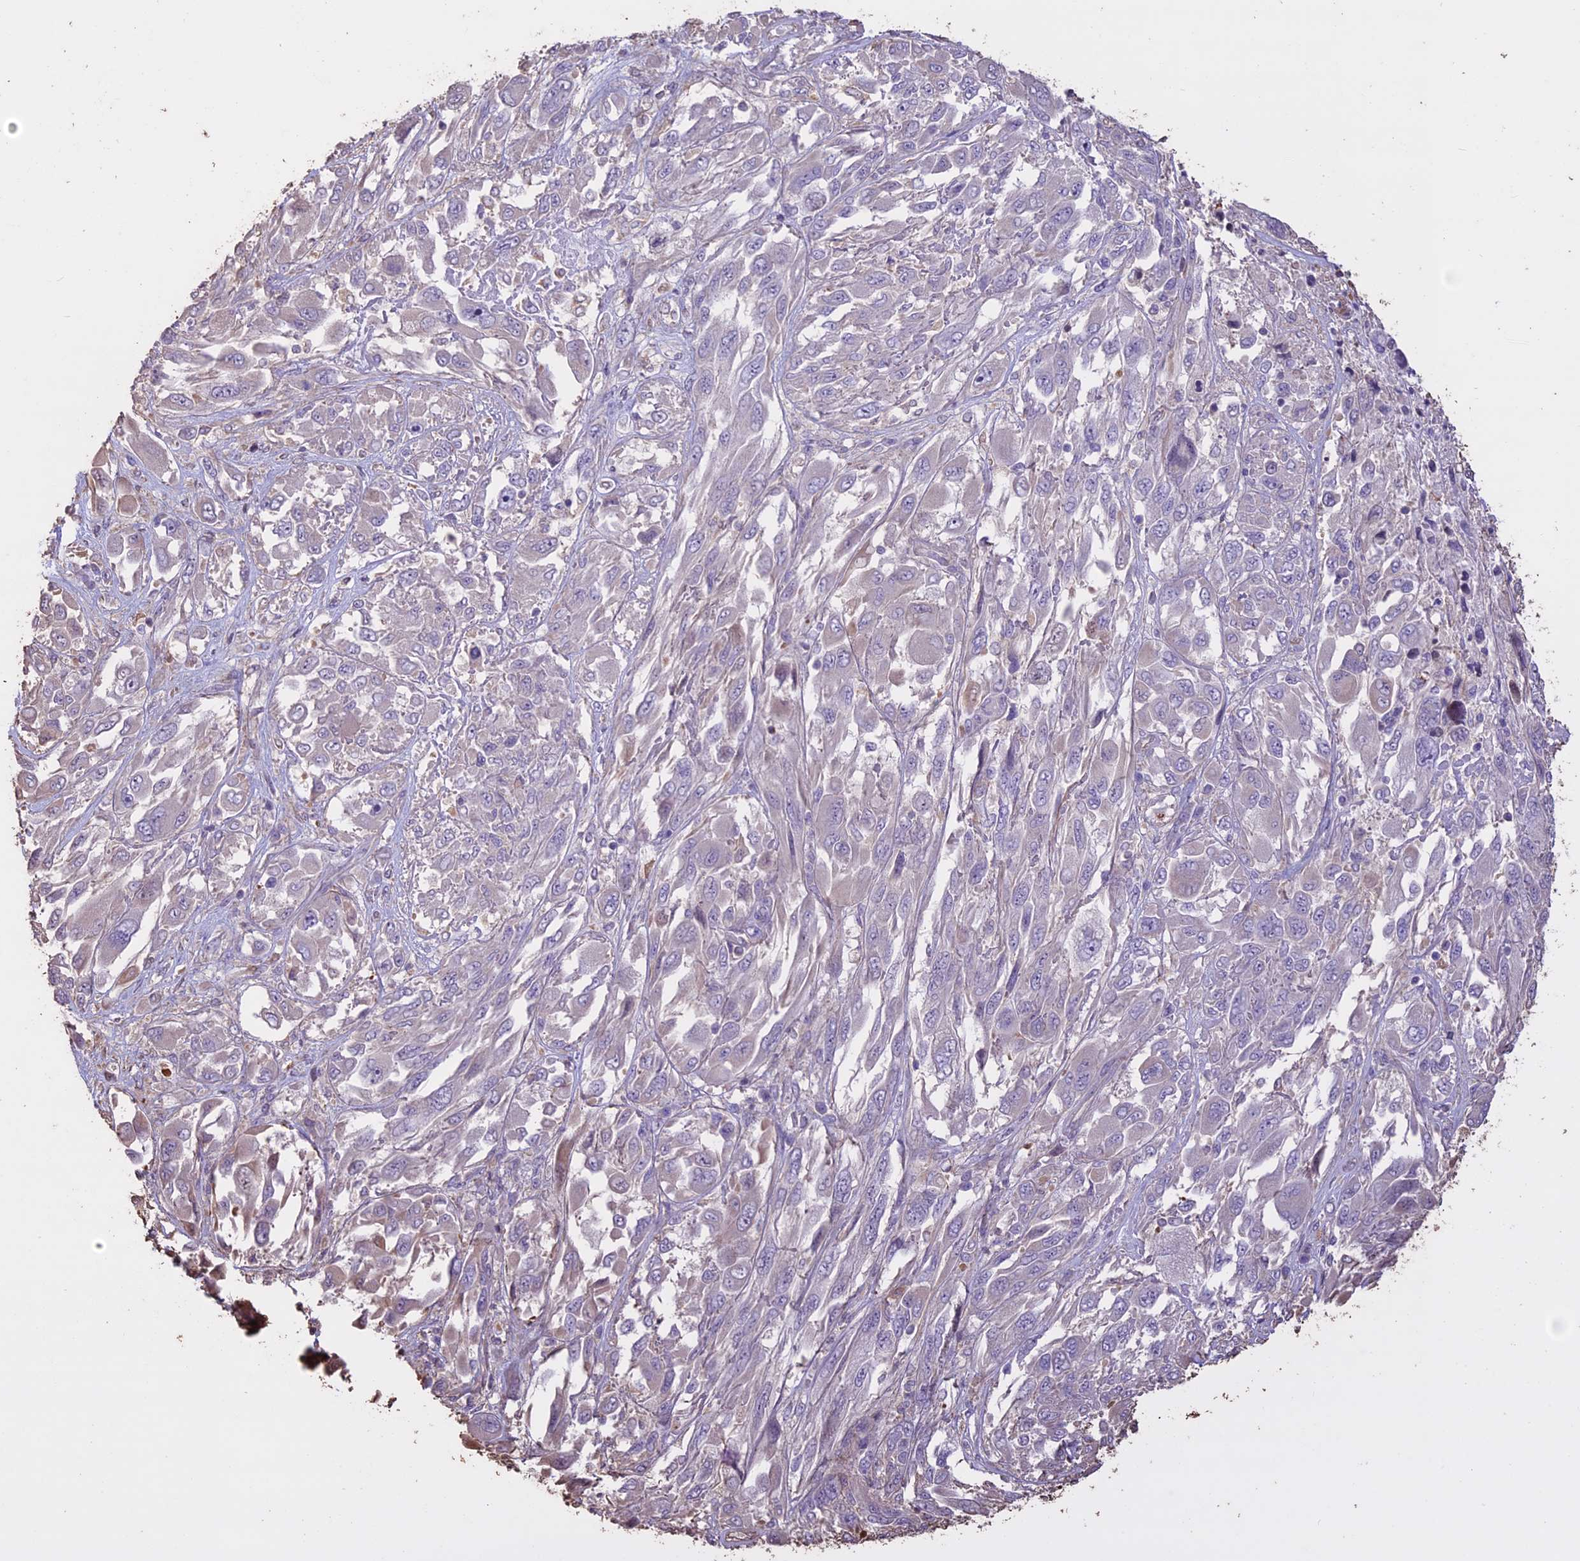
{"staining": {"intensity": "negative", "quantity": "none", "location": "none"}, "tissue": "melanoma", "cell_type": "Tumor cells", "image_type": "cancer", "snomed": [{"axis": "morphology", "description": "Malignant melanoma, NOS"}, {"axis": "topography", "description": "Skin"}], "caption": "Melanoma was stained to show a protein in brown. There is no significant staining in tumor cells.", "gene": "CCDC148", "patient": {"sex": "female", "age": 91}}